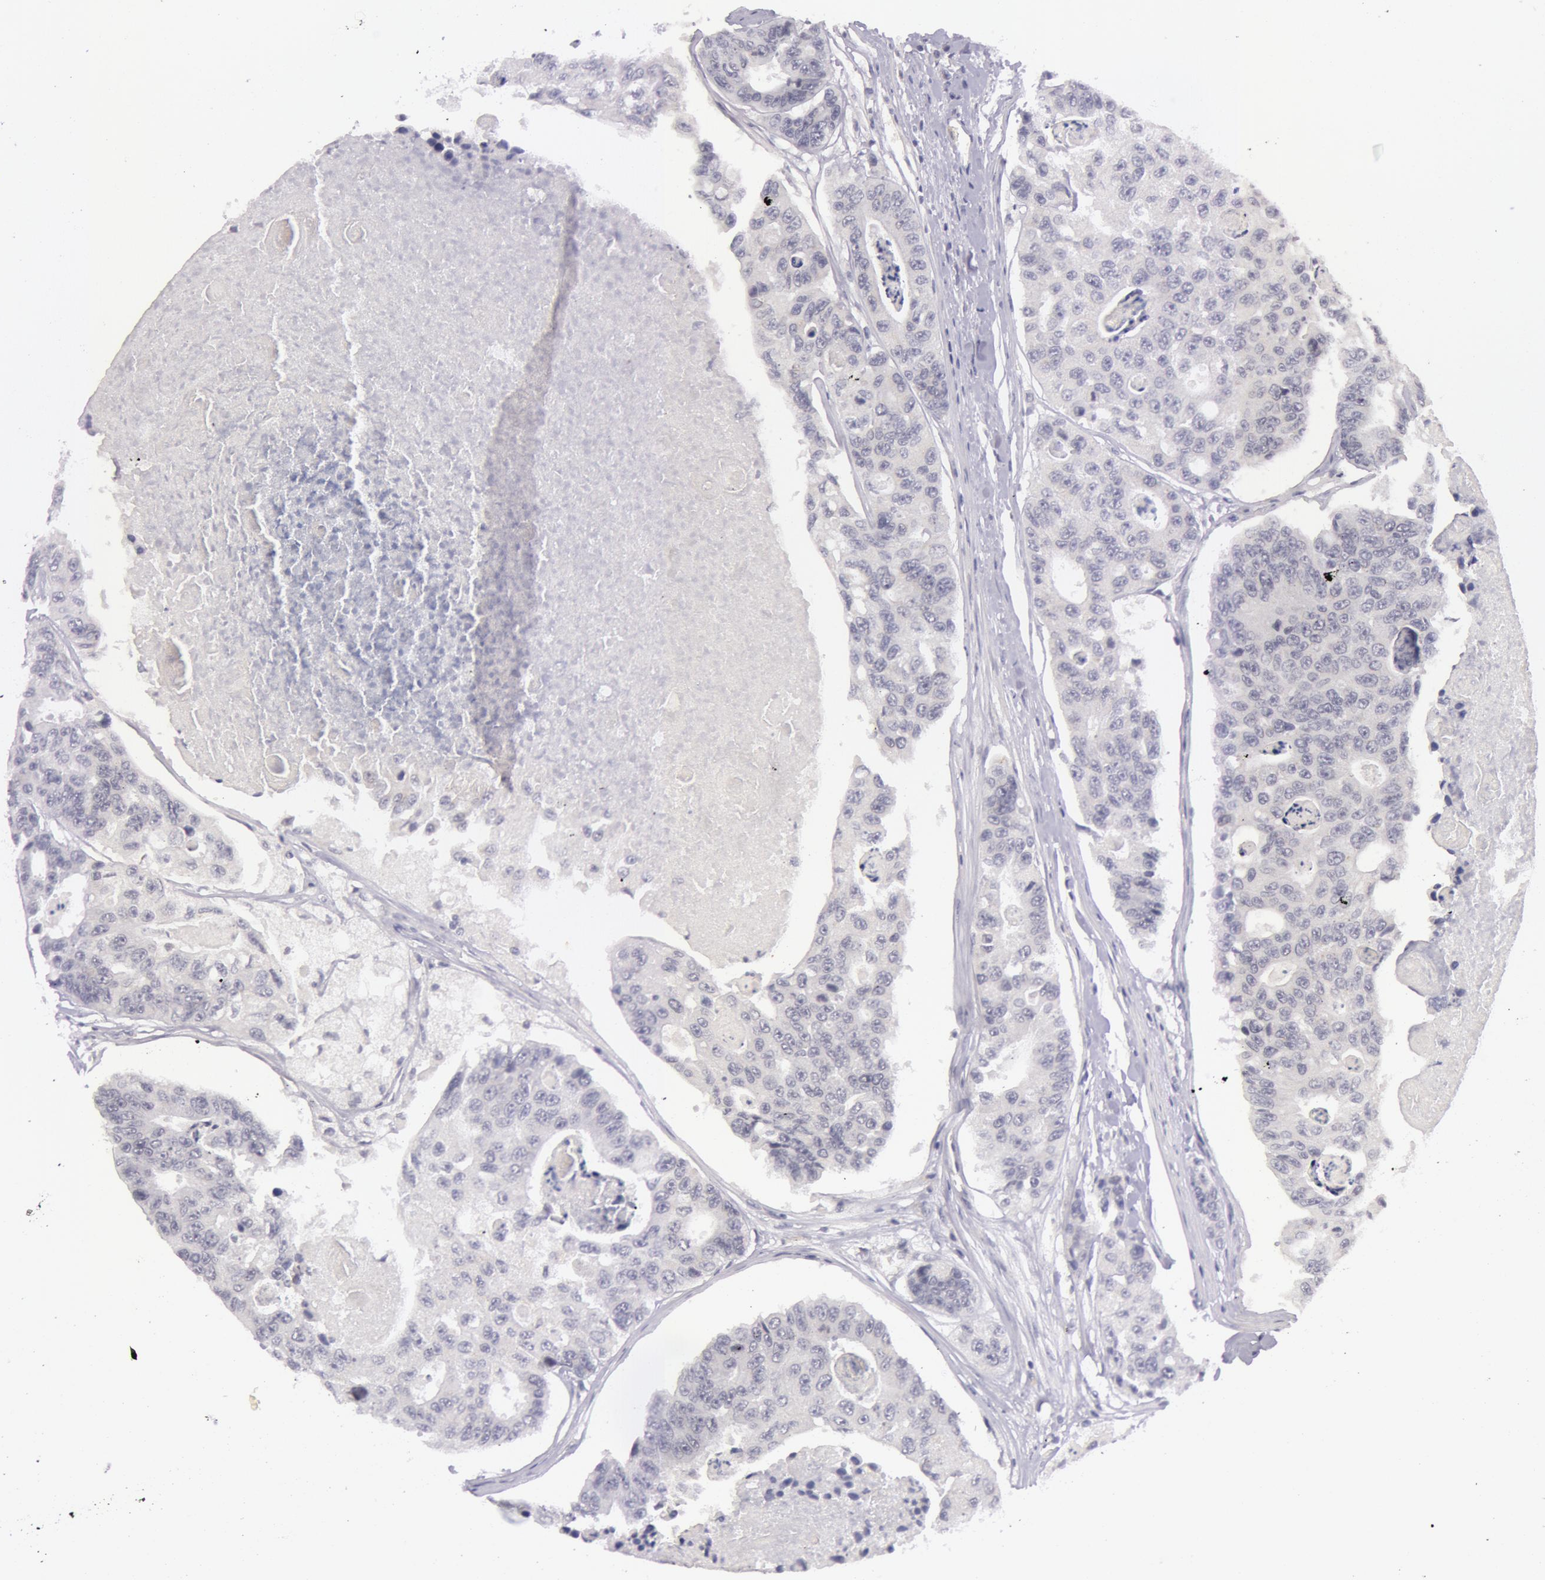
{"staining": {"intensity": "negative", "quantity": "none", "location": "none"}, "tissue": "colorectal cancer", "cell_type": "Tumor cells", "image_type": "cancer", "snomed": [{"axis": "morphology", "description": "Adenocarcinoma, NOS"}, {"axis": "topography", "description": "Colon"}], "caption": "High power microscopy histopathology image of an IHC image of colorectal adenocarcinoma, revealing no significant expression in tumor cells. (DAB (3,3'-diaminobenzidine) immunohistochemistry (IHC), high magnification).", "gene": "RBMY1F", "patient": {"sex": "female", "age": 86}}